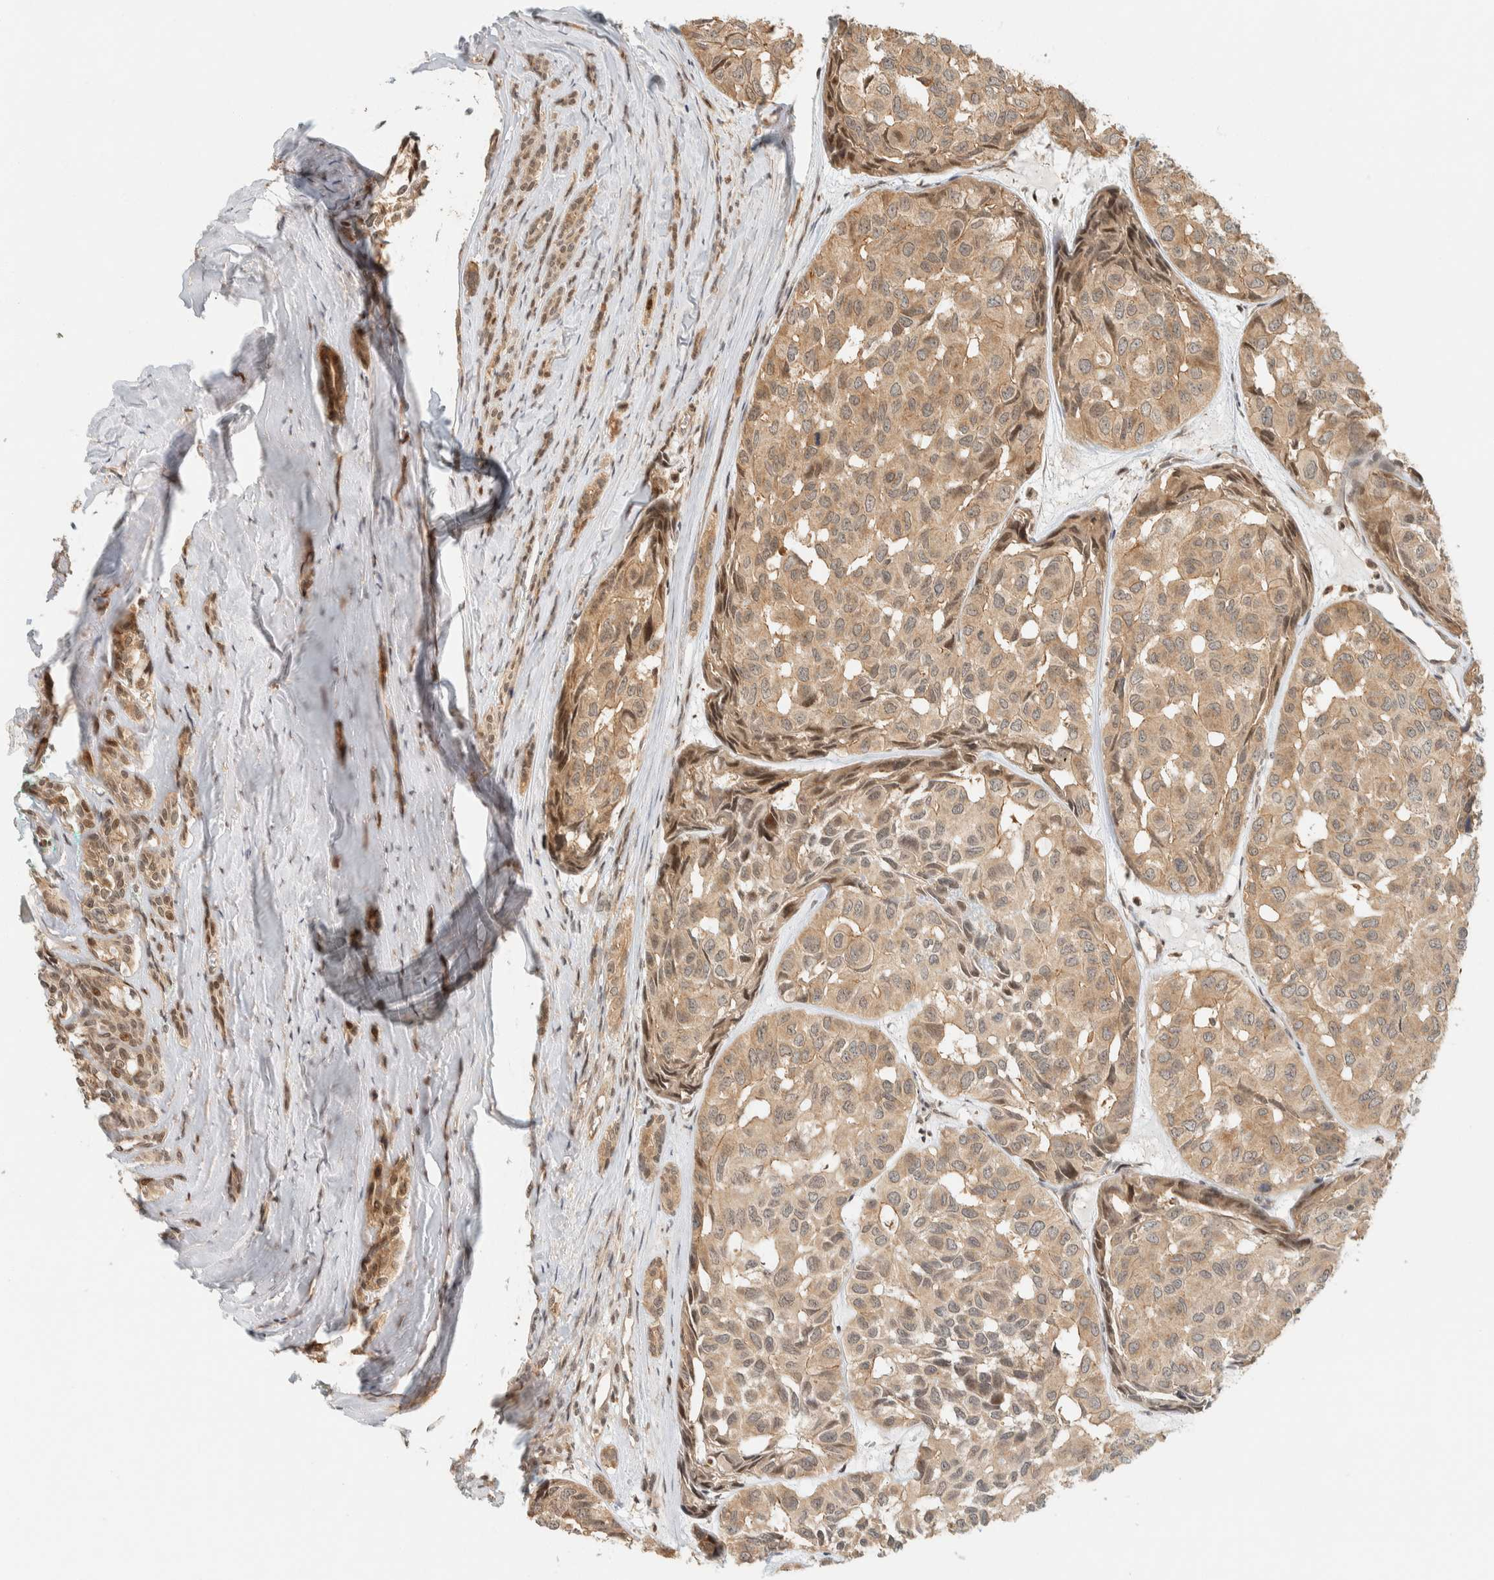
{"staining": {"intensity": "moderate", "quantity": ">75%", "location": "cytoplasmic/membranous"}, "tissue": "head and neck cancer", "cell_type": "Tumor cells", "image_type": "cancer", "snomed": [{"axis": "morphology", "description": "Adenocarcinoma, NOS"}, {"axis": "topography", "description": "Salivary gland, NOS"}, {"axis": "topography", "description": "Head-Neck"}], "caption": "Head and neck cancer tissue exhibits moderate cytoplasmic/membranous positivity in about >75% of tumor cells, visualized by immunohistochemistry.", "gene": "ARFGEF1", "patient": {"sex": "female", "age": 76}}